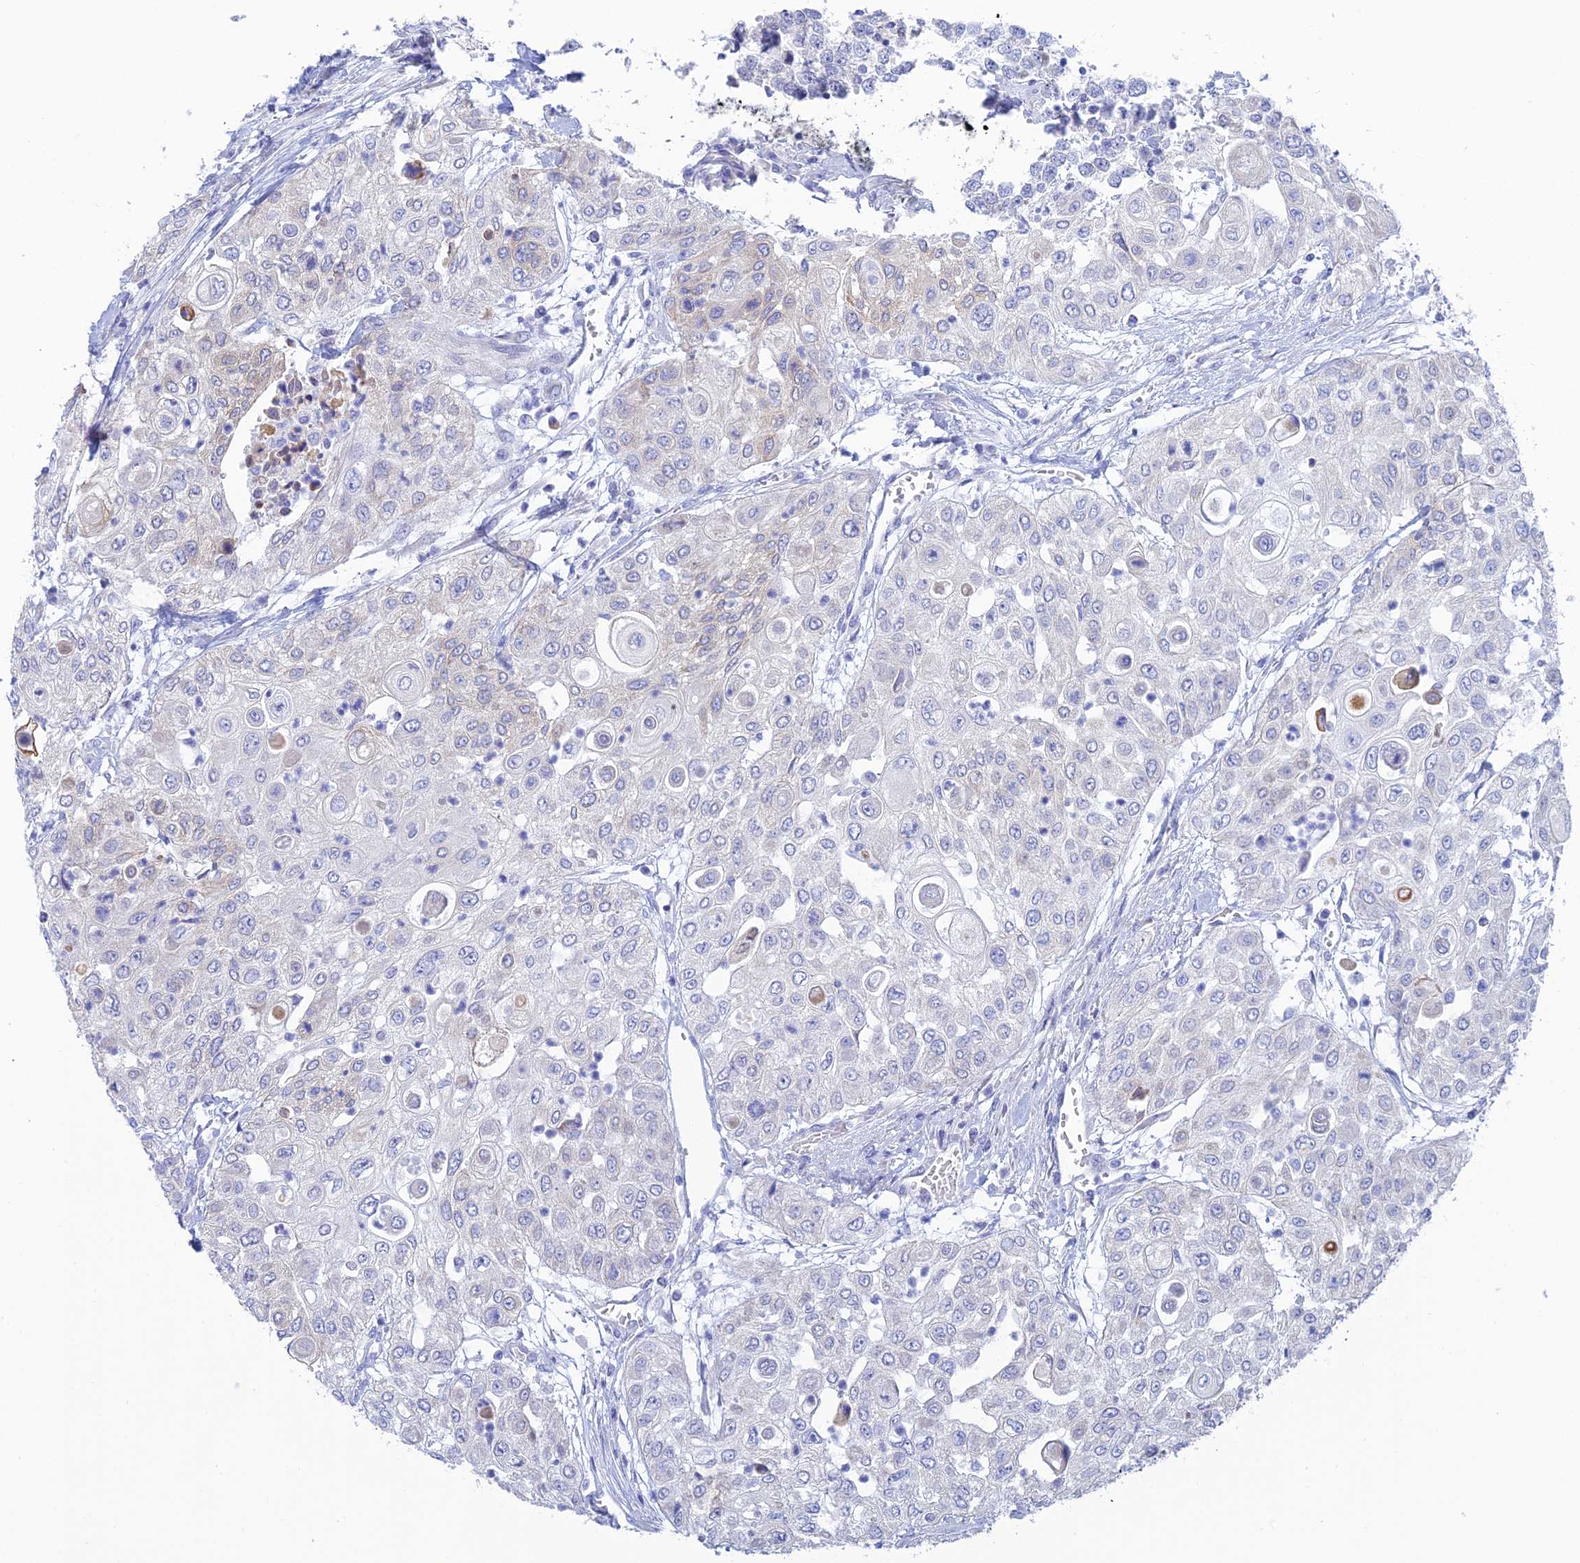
{"staining": {"intensity": "negative", "quantity": "none", "location": "none"}, "tissue": "urothelial cancer", "cell_type": "Tumor cells", "image_type": "cancer", "snomed": [{"axis": "morphology", "description": "Urothelial carcinoma, High grade"}, {"axis": "topography", "description": "Urinary bladder"}], "caption": "IHC micrograph of urothelial cancer stained for a protein (brown), which reveals no staining in tumor cells. (Stains: DAB immunohistochemistry (IHC) with hematoxylin counter stain, Microscopy: brightfield microscopy at high magnification).", "gene": "CEP152", "patient": {"sex": "female", "age": 79}}